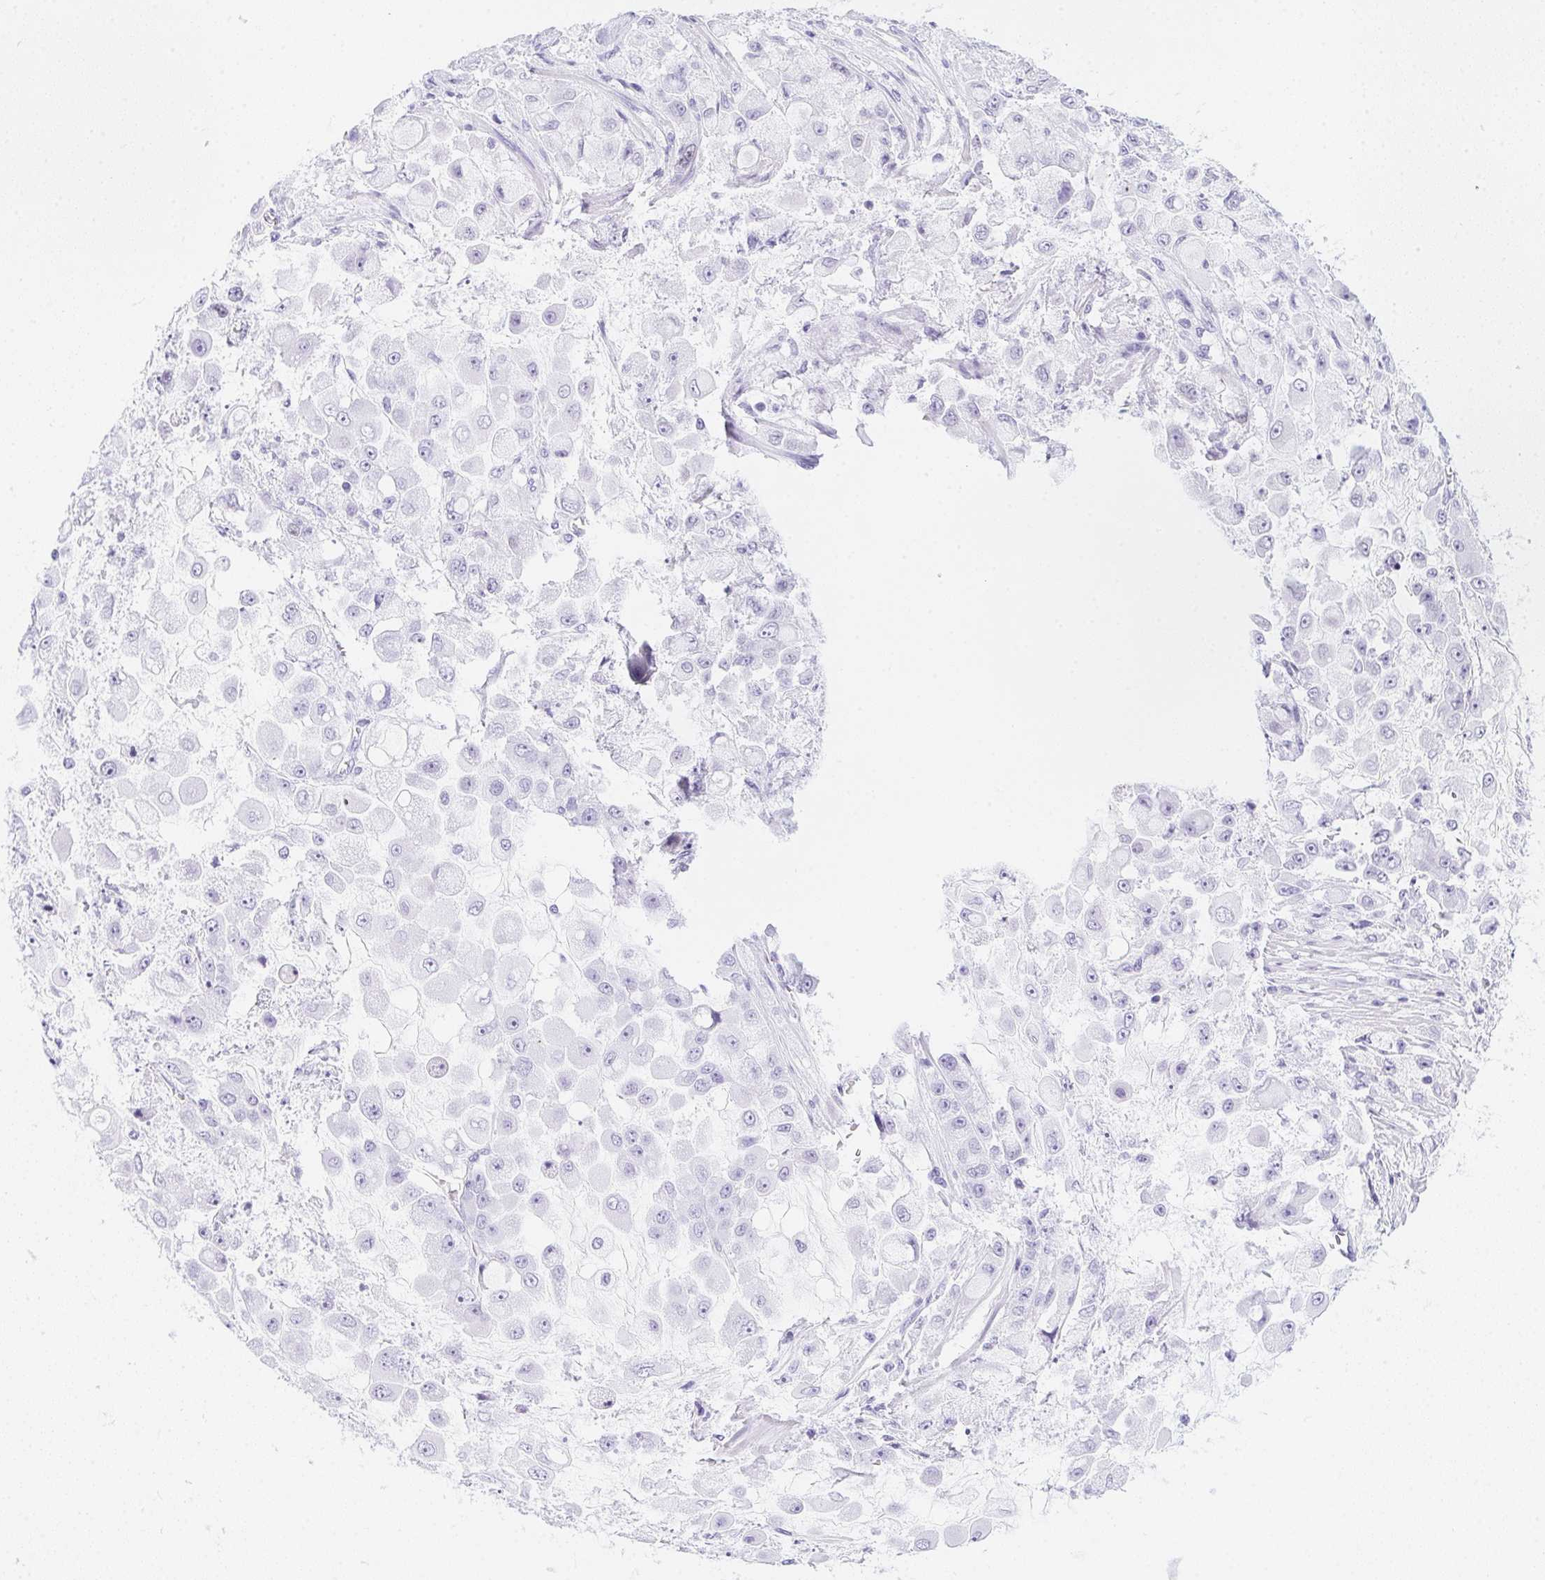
{"staining": {"intensity": "negative", "quantity": "none", "location": "none"}, "tissue": "stomach cancer", "cell_type": "Tumor cells", "image_type": "cancer", "snomed": [{"axis": "morphology", "description": "Adenocarcinoma, NOS"}, {"axis": "topography", "description": "Stomach"}], "caption": "The micrograph exhibits no staining of tumor cells in stomach adenocarcinoma.", "gene": "HELLS", "patient": {"sex": "female", "age": 76}}